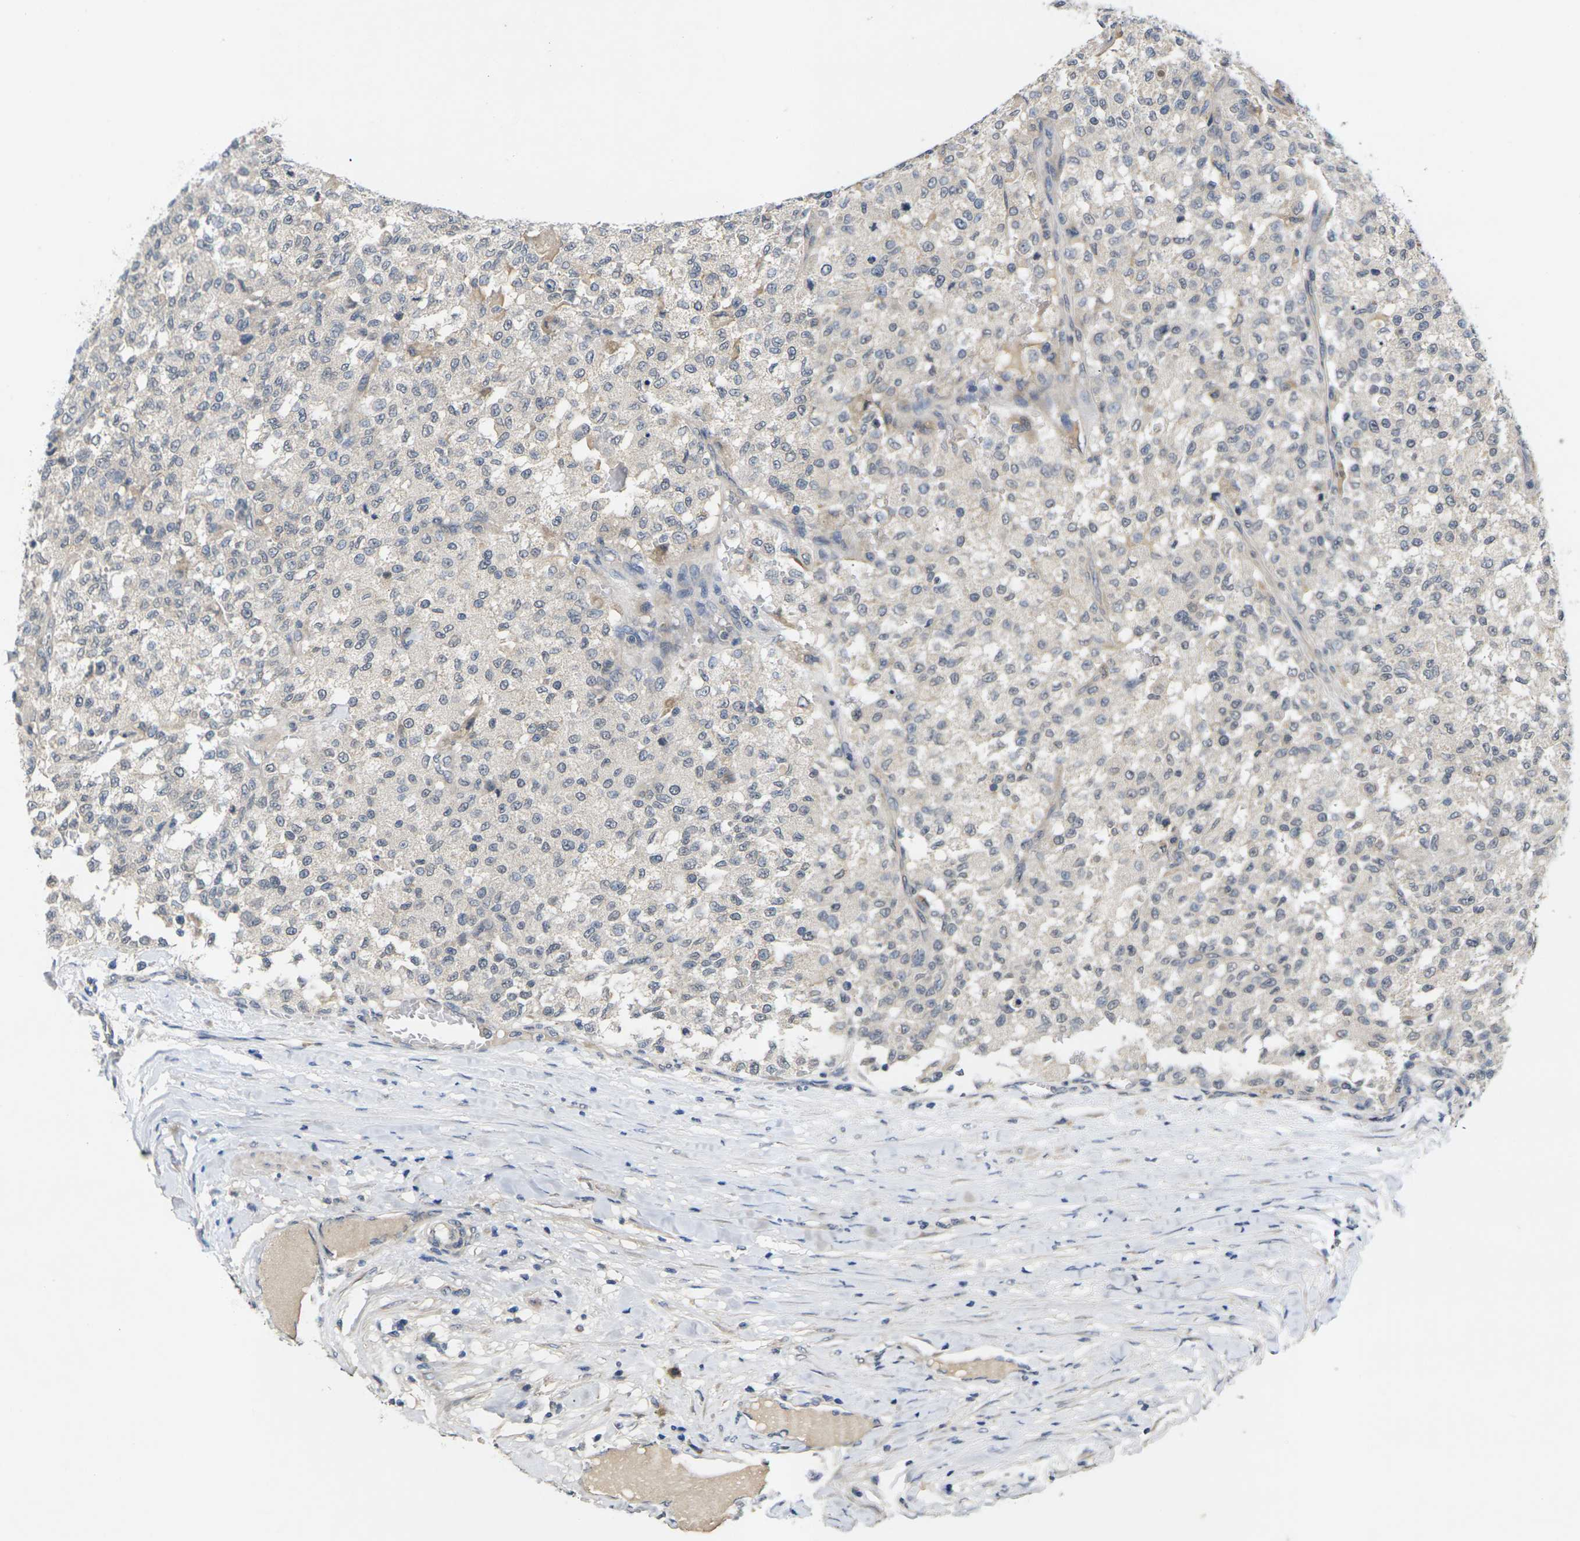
{"staining": {"intensity": "negative", "quantity": "none", "location": "none"}, "tissue": "testis cancer", "cell_type": "Tumor cells", "image_type": "cancer", "snomed": [{"axis": "morphology", "description": "Seminoma, NOS"}, {"axis": "topography", "description": "Testis"}], "caption": "High power microscopy photomicrograph of an immunohistochemistry (IHC) micrograph of testis cancer (seminoma), revealing no significant positivity in tumor cells.", "gene": "SLC2A2", "patient": {"sex": "male", "age": 59}}